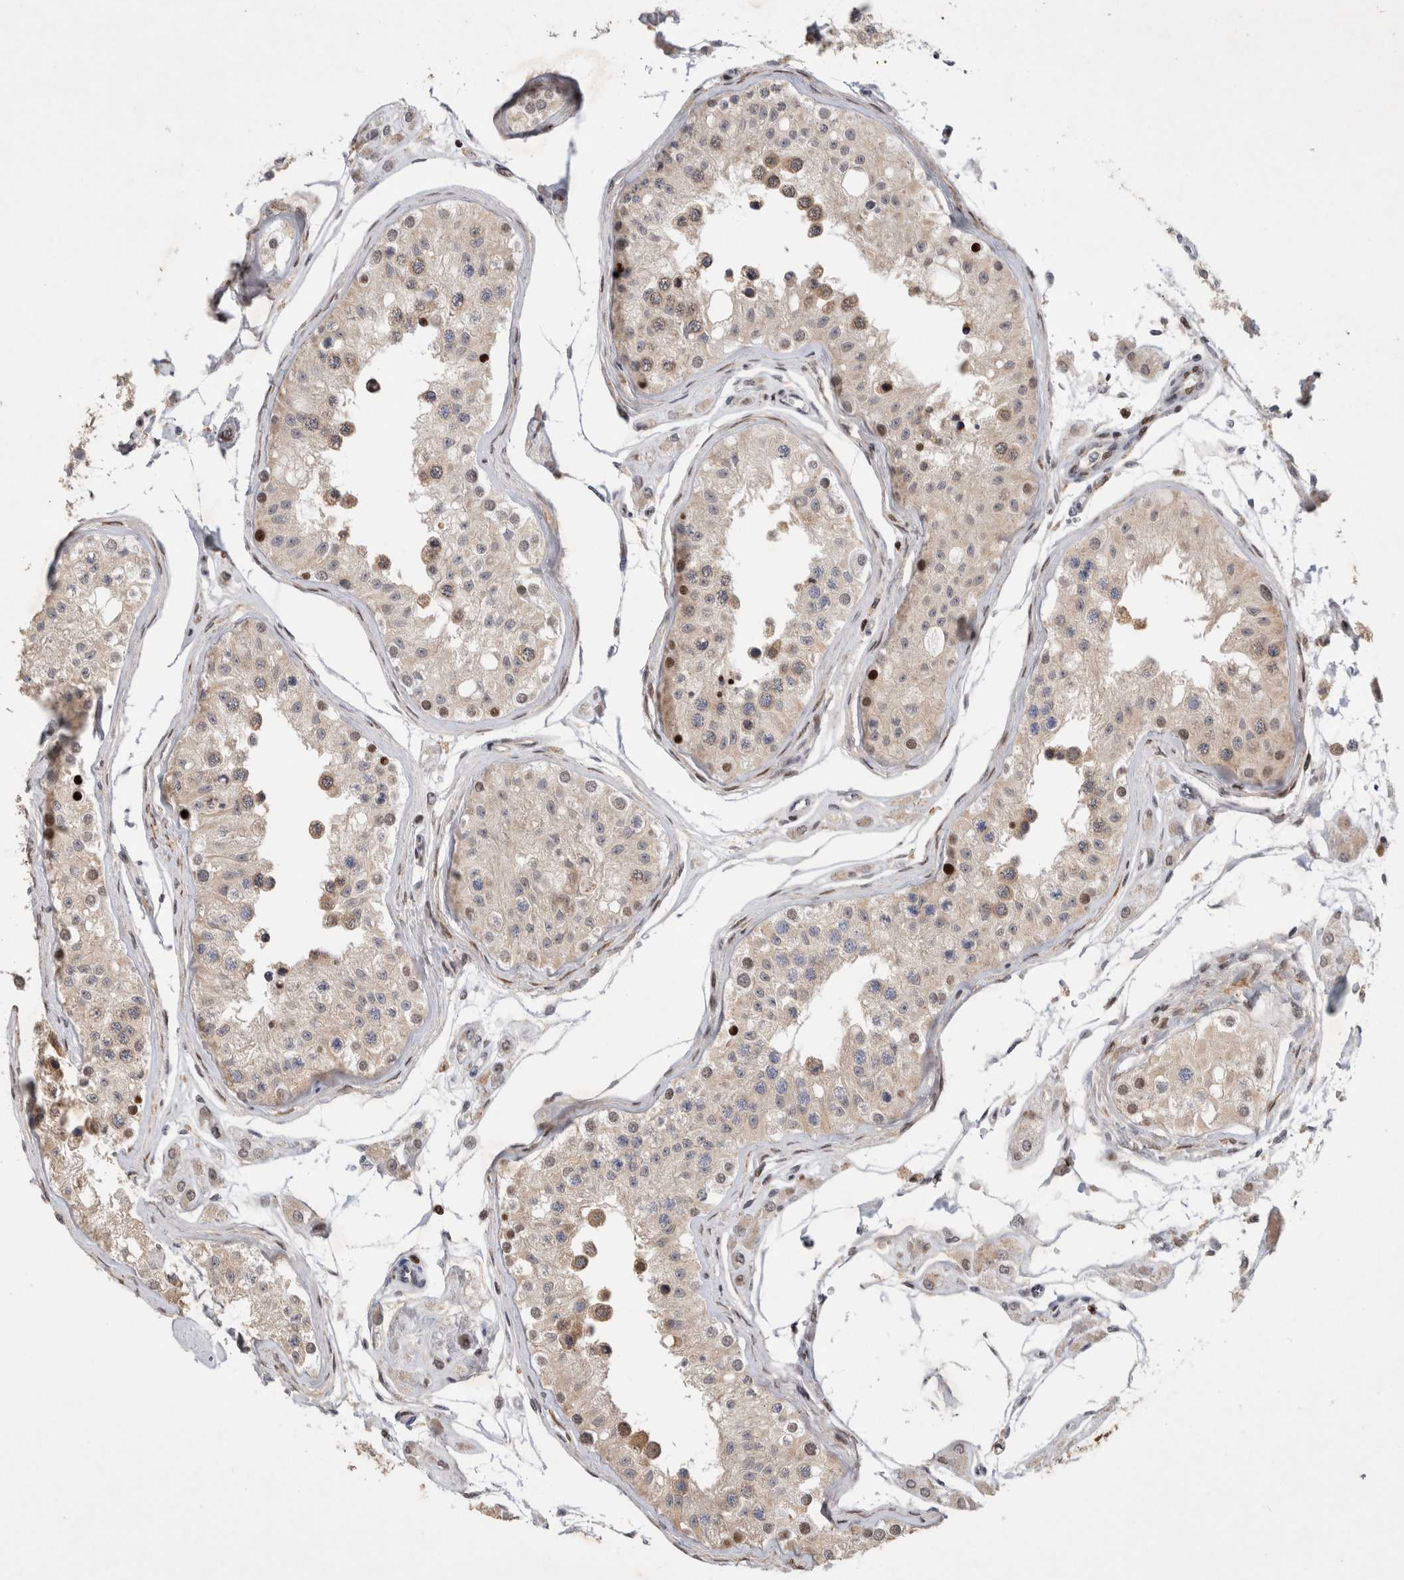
{"staining": {"intensity": "moderate", "quantity": "25%-75%", "location": "cytoplasmic/membranous,nuclear"}, "tissue": "testis", "cell_type": "Cells in seminiferous ducts", "image_type": "normal", "snomed": [{"axis": "morphology", "description": "Normal tissue, NOS"}, {"axis": "morphology", "description": "Adenocarcinoma, metastatic, NOS"}, {"axis": "topography", "description": "Testis"}], "caption": "IHC micrograph of unremarkable human testis stained for a protein (brown), which exhibits medium levels of moderate cytoplasmic/membranous,nuclear expression in about 25%-75% of cells in seminiferous ducts.", "gene": "C8orf58", "patient": {"sex": "male", "age": 26}}